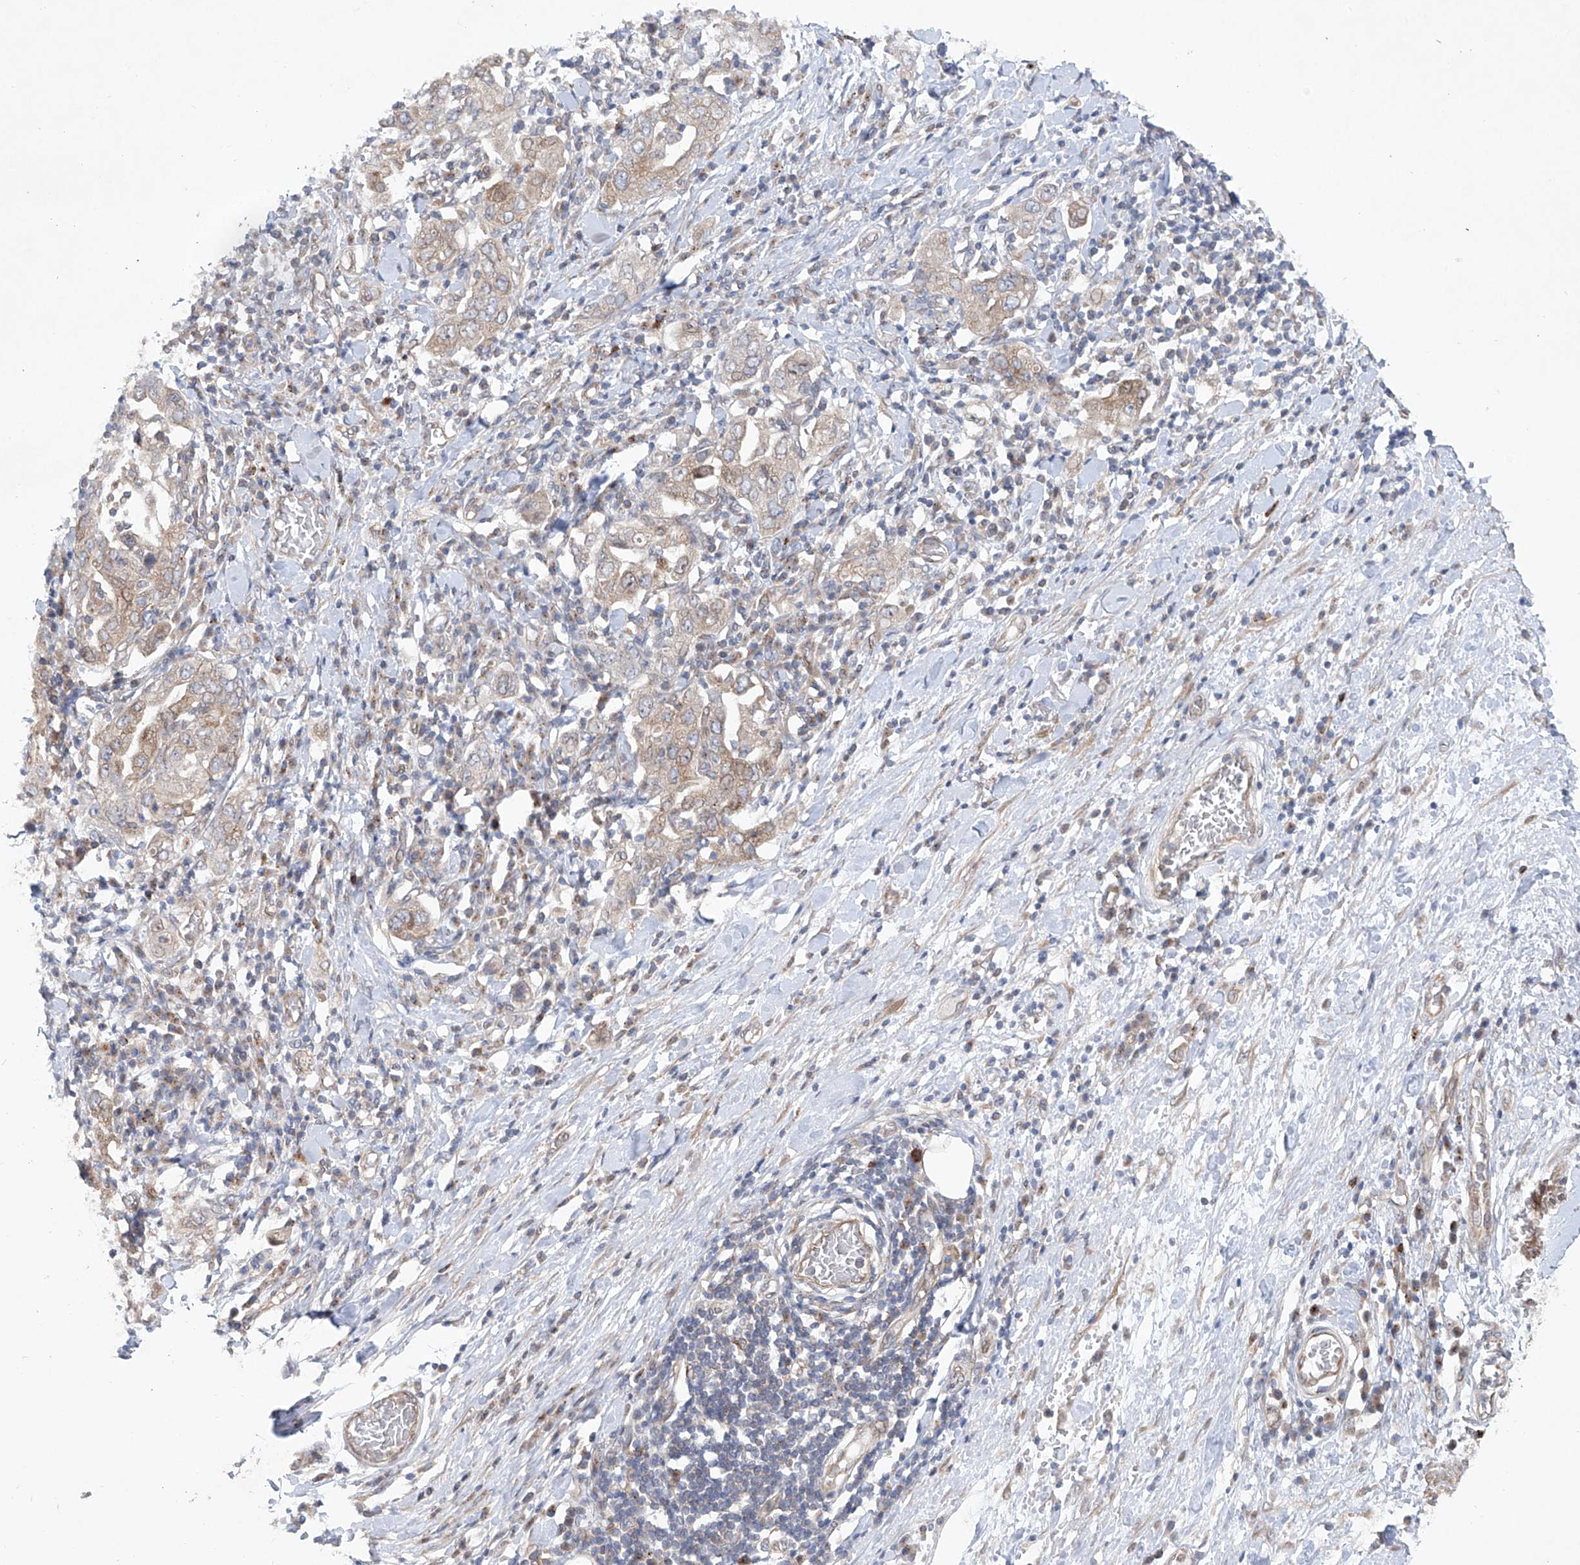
{"staining": {"intensity": "weak", "quantity": "25%-75%", "location": "cytoplasmic/membranous"}, "tissue": "stomach cancer", "cell_type": "Tumor cells", "image_type": "cancer", "snomed": [{"axis": "morphology", "description": "Adenocarcinoma, NOS"}, {"axis": "topography", "description": "Stomach, upper"}], "caption": "Protein positivity by IHC reveals weak cytoplasmic/membranous positivity in approximately 25%-75% of tumor cells in stomach adenocarcinoma. Using DAB (brown) and hematoxylin (blue) stains, captured at high magnification using brightfield microscopy.", "gene": "KLC4", "patient": {"sex": "male", "age": 62}}